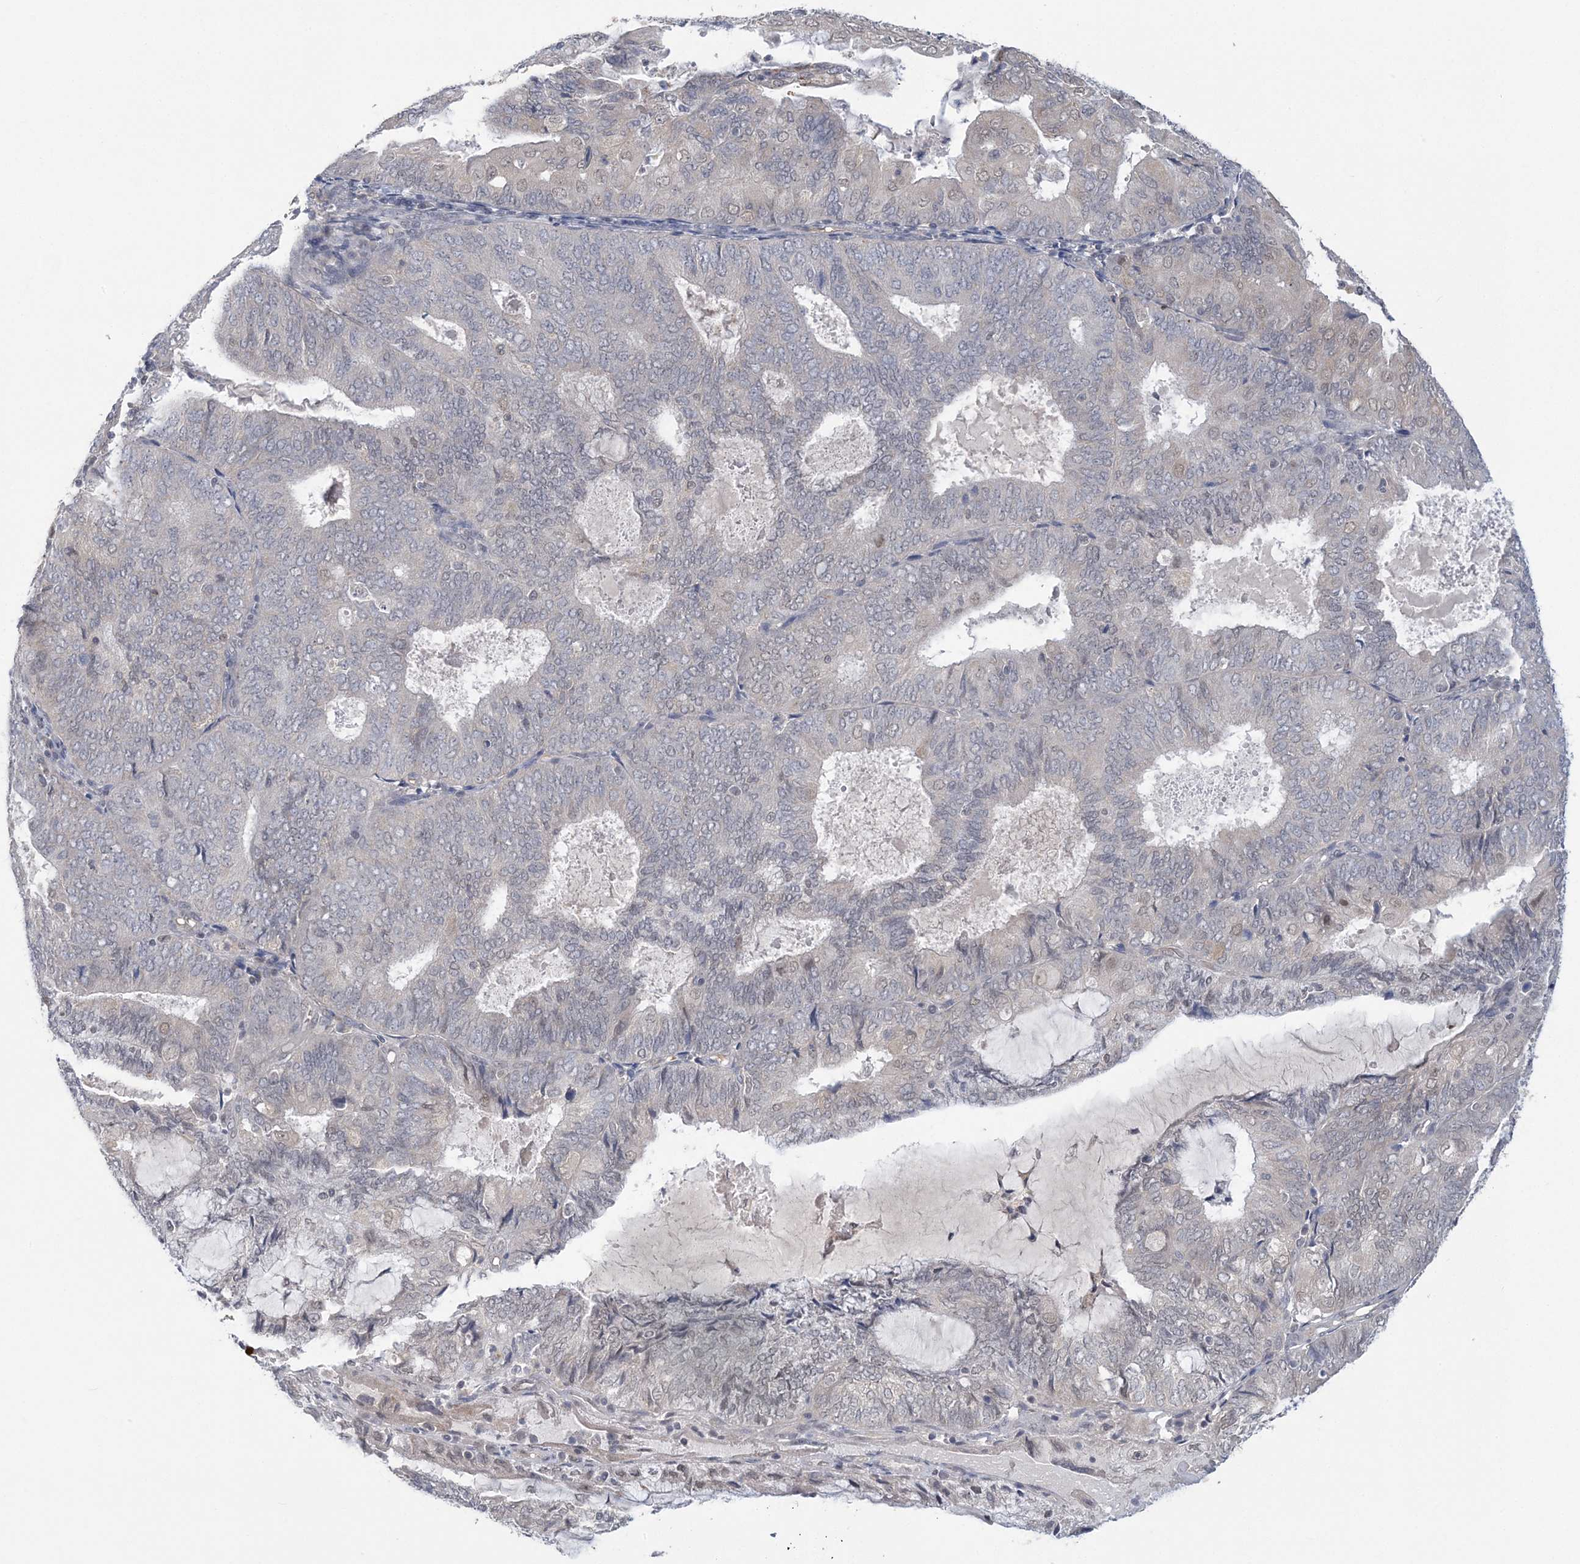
{"staining": {"intensity": "negative", "quantity": "none", "location": "none"}, "tissue": "endometrial cancer", "cell_type": "Tumor cells", "image_type": "cancer", "snomed": [{"axis": "morphology", "description": "Adenocarcinoma, NOS"}, {"axis": "topography", "description": "Endometrium"}], "caption": "DAB immunohistochemical staining of human endometrial cancer (adenocarcinoma) exhibits no significant expression in tumor cells.", "gene": "ZBTB7A", "patient": {"sex": "female", "age": 81}}